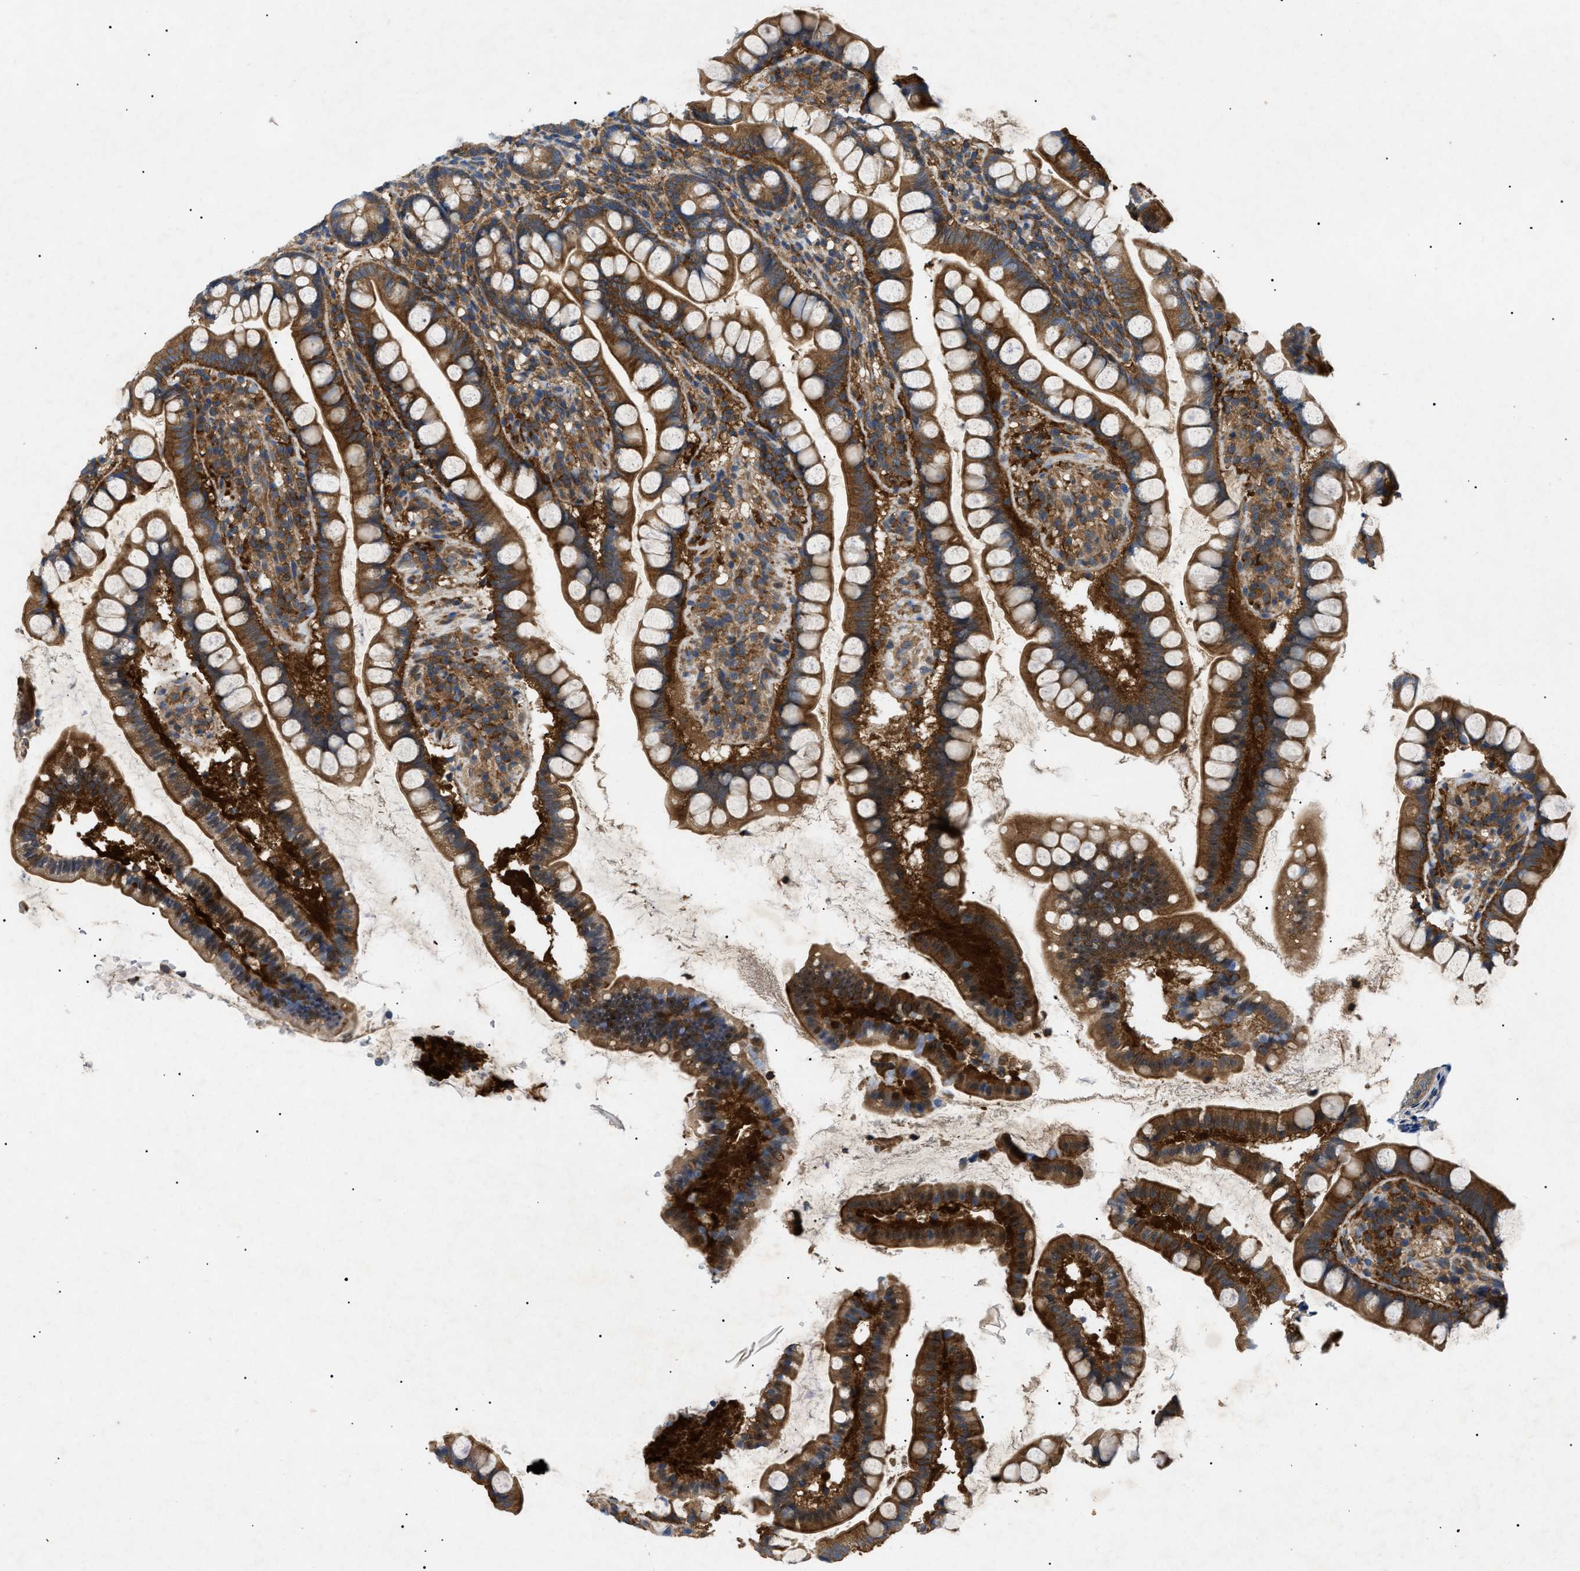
{"staining": {"intensity": "strong", "quantity": ">75%", "location": "cytoplasmic/membranous"}, "tissue": "small intestine", "cell_type": "Glandular cells", "image_type": "normal", "snomed": [{"axis": "morphology", "description": "Normal tissue, NOS"}, {"axis": "topography", "description": "Small intestine"}], "caption": "An IHC histopathology image of normal tissue is shown. Protein staining in brown labels strong cytoplasmic/membranous positivity in small intestine within glandular cells. The protein is stained brown, and the nuclei are stained in blue (DAB IHC with brightfield microscopy, high magnification).", "gene": "RIPK1", "patient": {"sex": "female", "age": 84}}